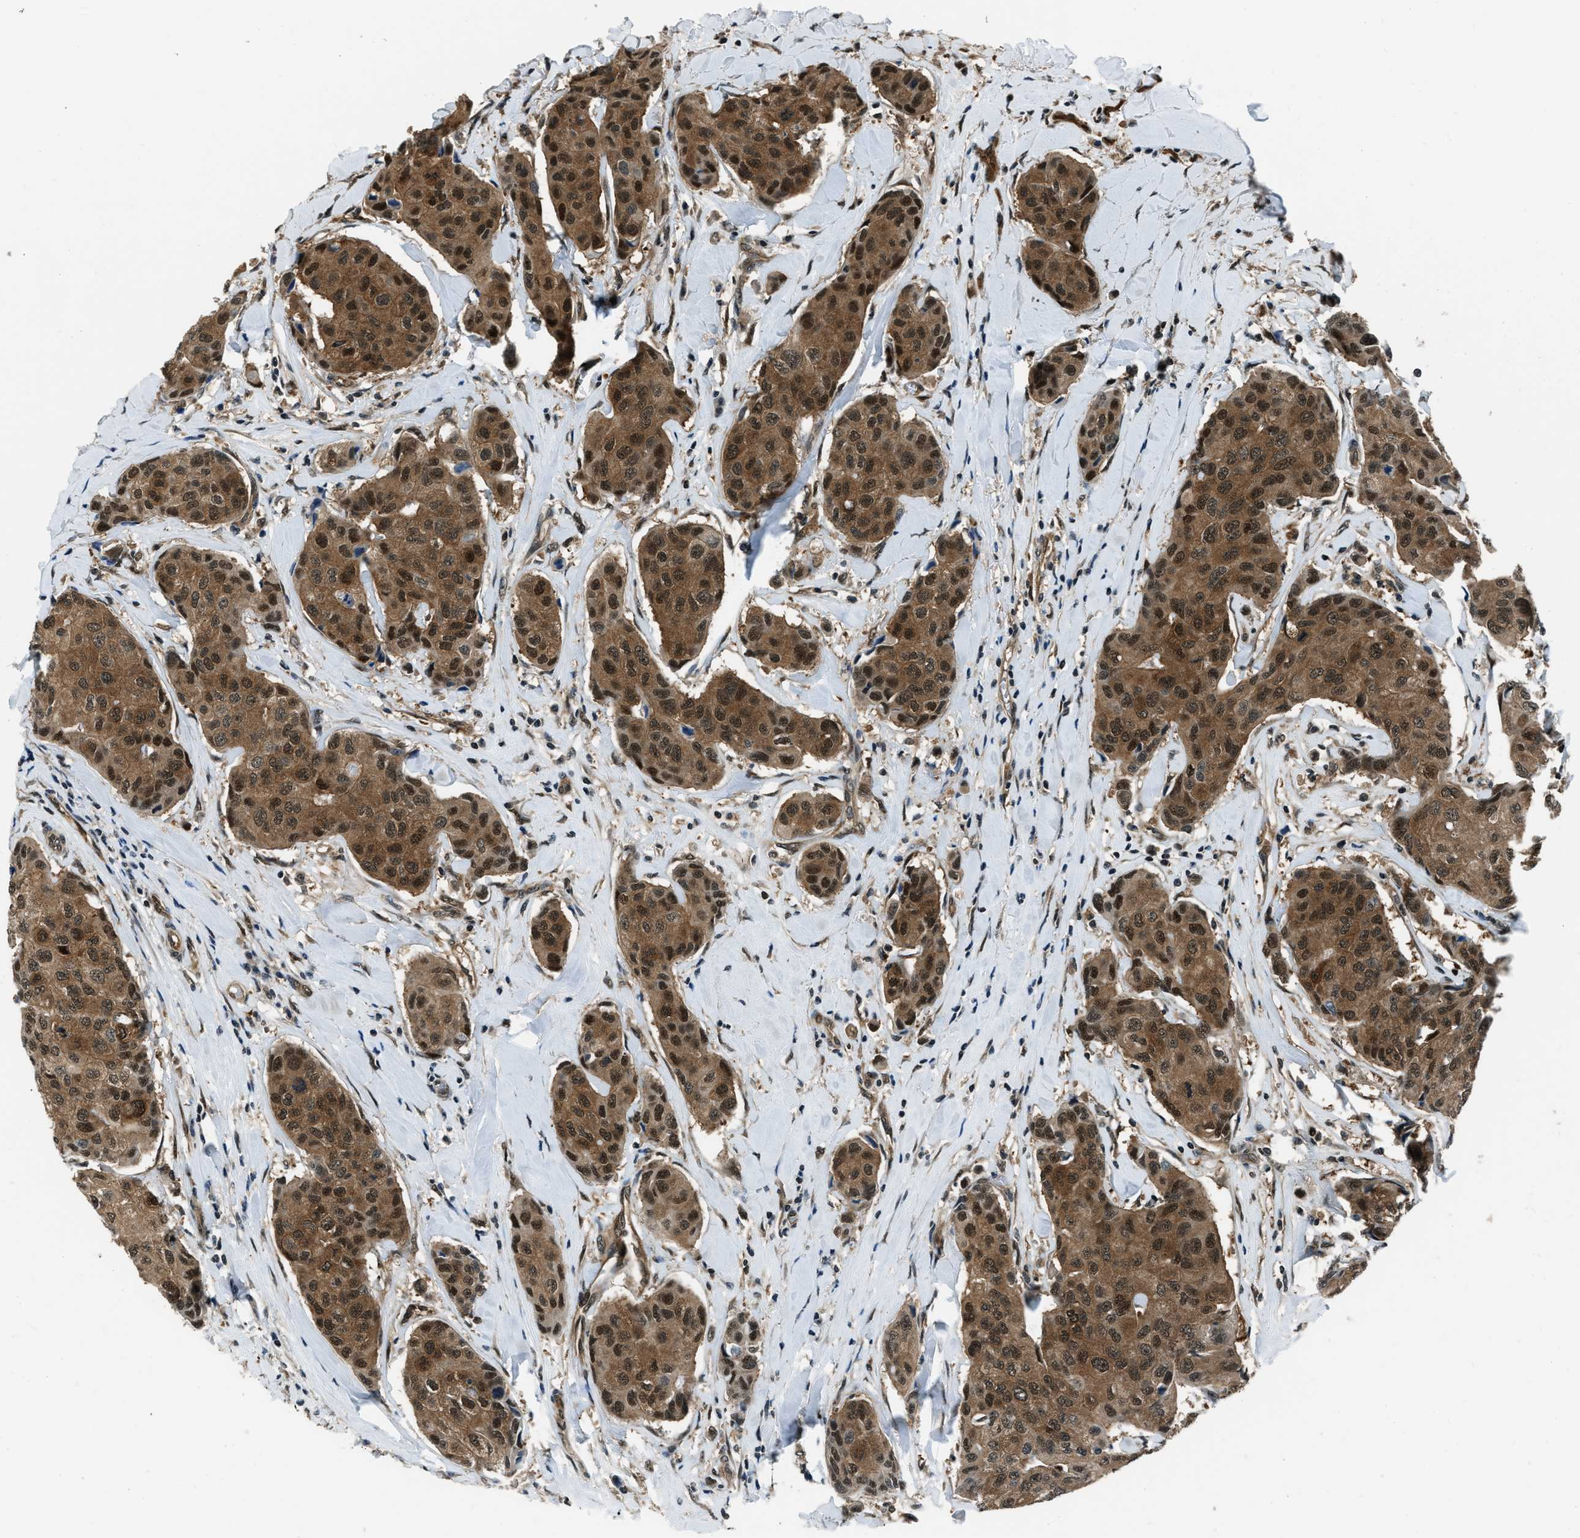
{"staining": {"intensity": "moderate", "quantity": ">75%", "location": "cytoplasmic/membranous,nuclear"}, "tissue": "breast cancer", "cell_type": "Tumor cells", "image_type": "cancer", "snomed": [{"axis": "morphology", "description": "Duct carcinoma"}, {"axis": "topography", "description": "Breast"}], "caption": "Tumor cells show medium levels of moderate cytoplasmic/membranous and nuclear expression in about >75% of cells in breast cancer. (DAB (3,3'-diaminobenzidine) IHC, brown staining for protein, blue staining for nuclei).", "gene": "NUDCD3", "patient": {"sex": "female", "age": 80}}